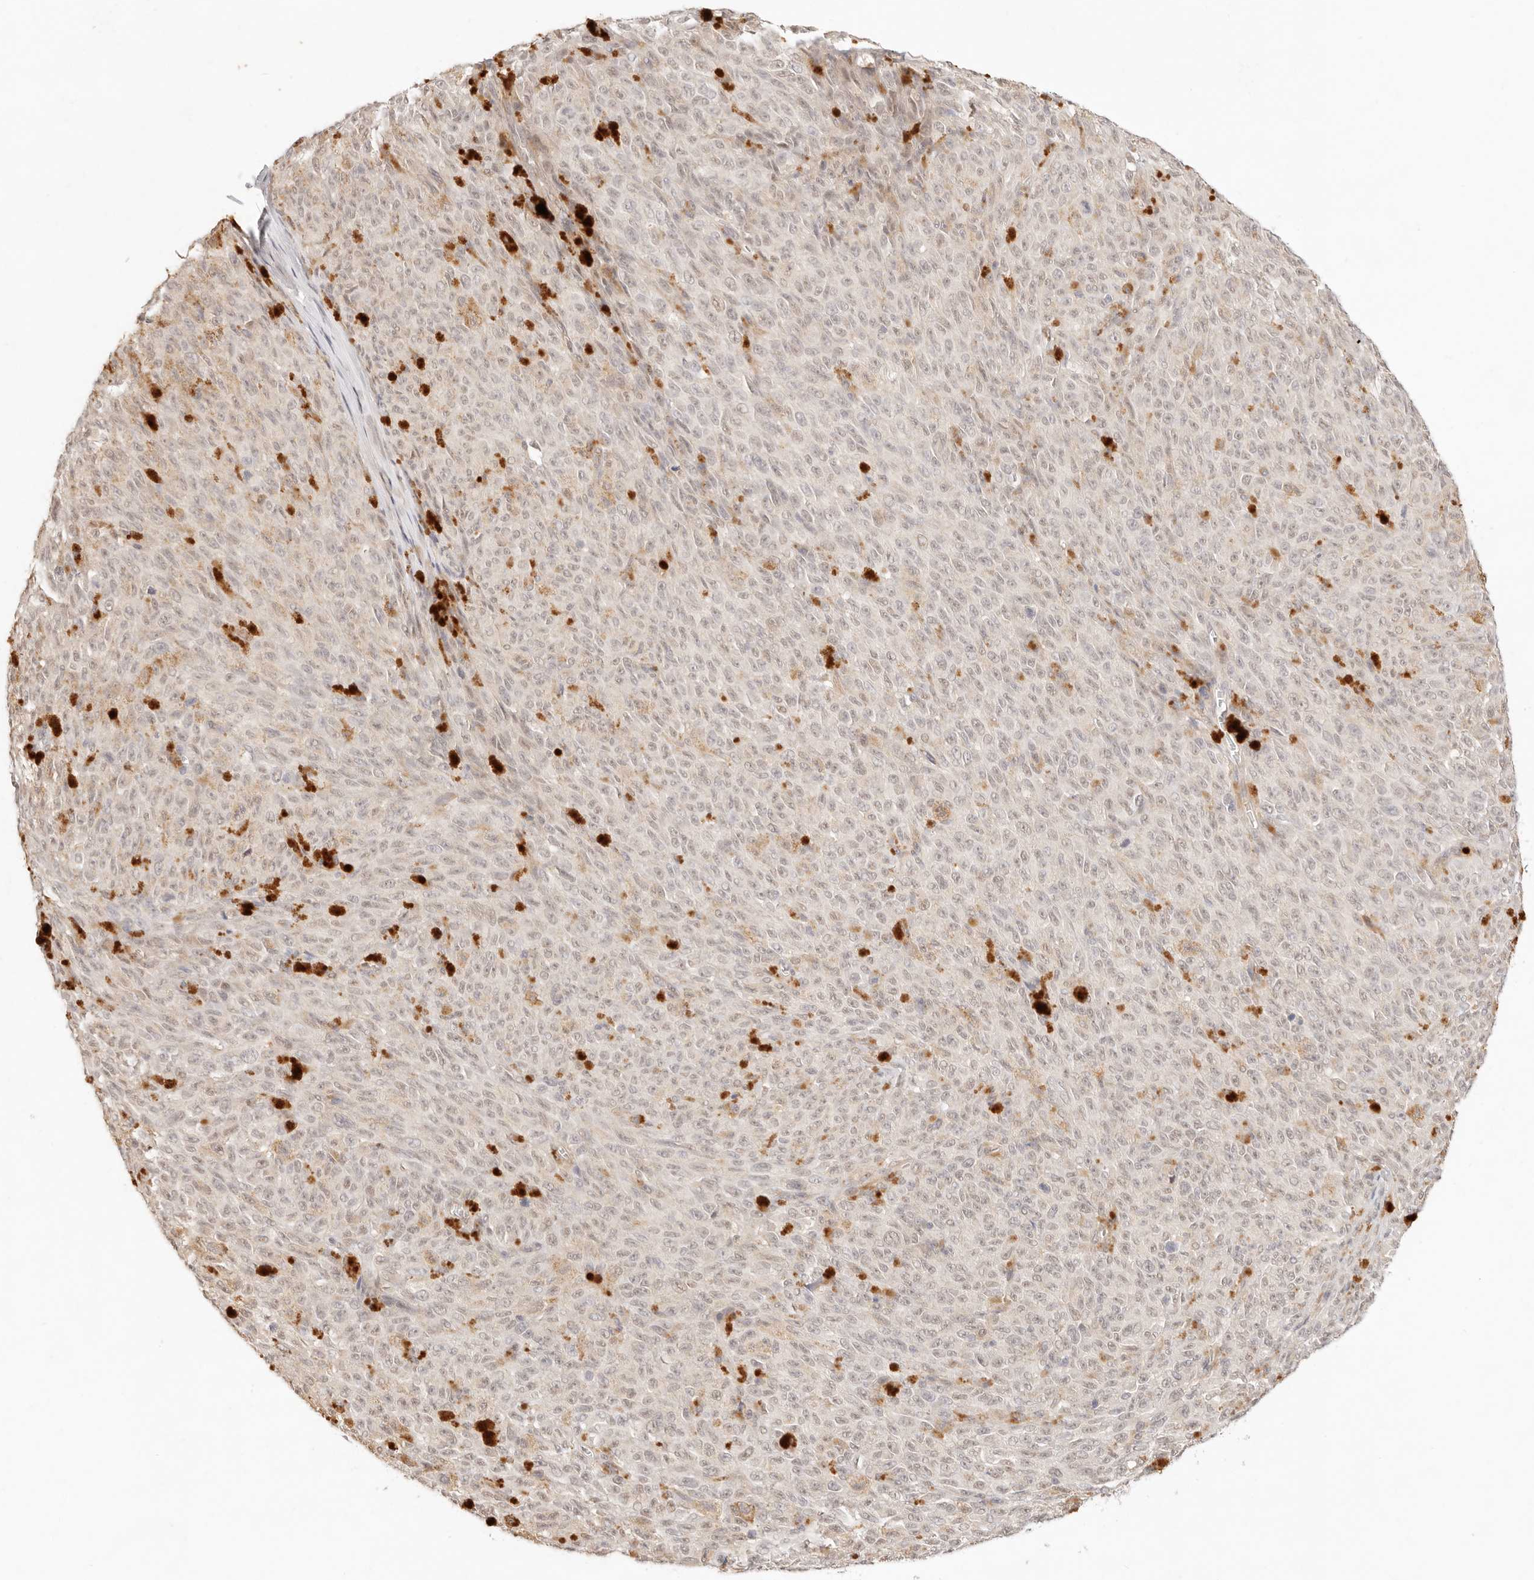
{"staining": {"intensity": "negative", "quantity": "none", "location": "none"}, "tissue": "melanoma", "cell_type": "Tumor cells", "image_type": "cancer", "snomed": [{"axis": "morphology", "description": "Malignant melanoma, NOS"}, {"axis": "topography", "description": "Skin"}], "caption": "IHC histopathology image of human malignant melanoma stained for a protein (brown), which displays no staining in tumor cells.", "gene": "GPR156", "patient": {"sex": "female", "age": 82}}